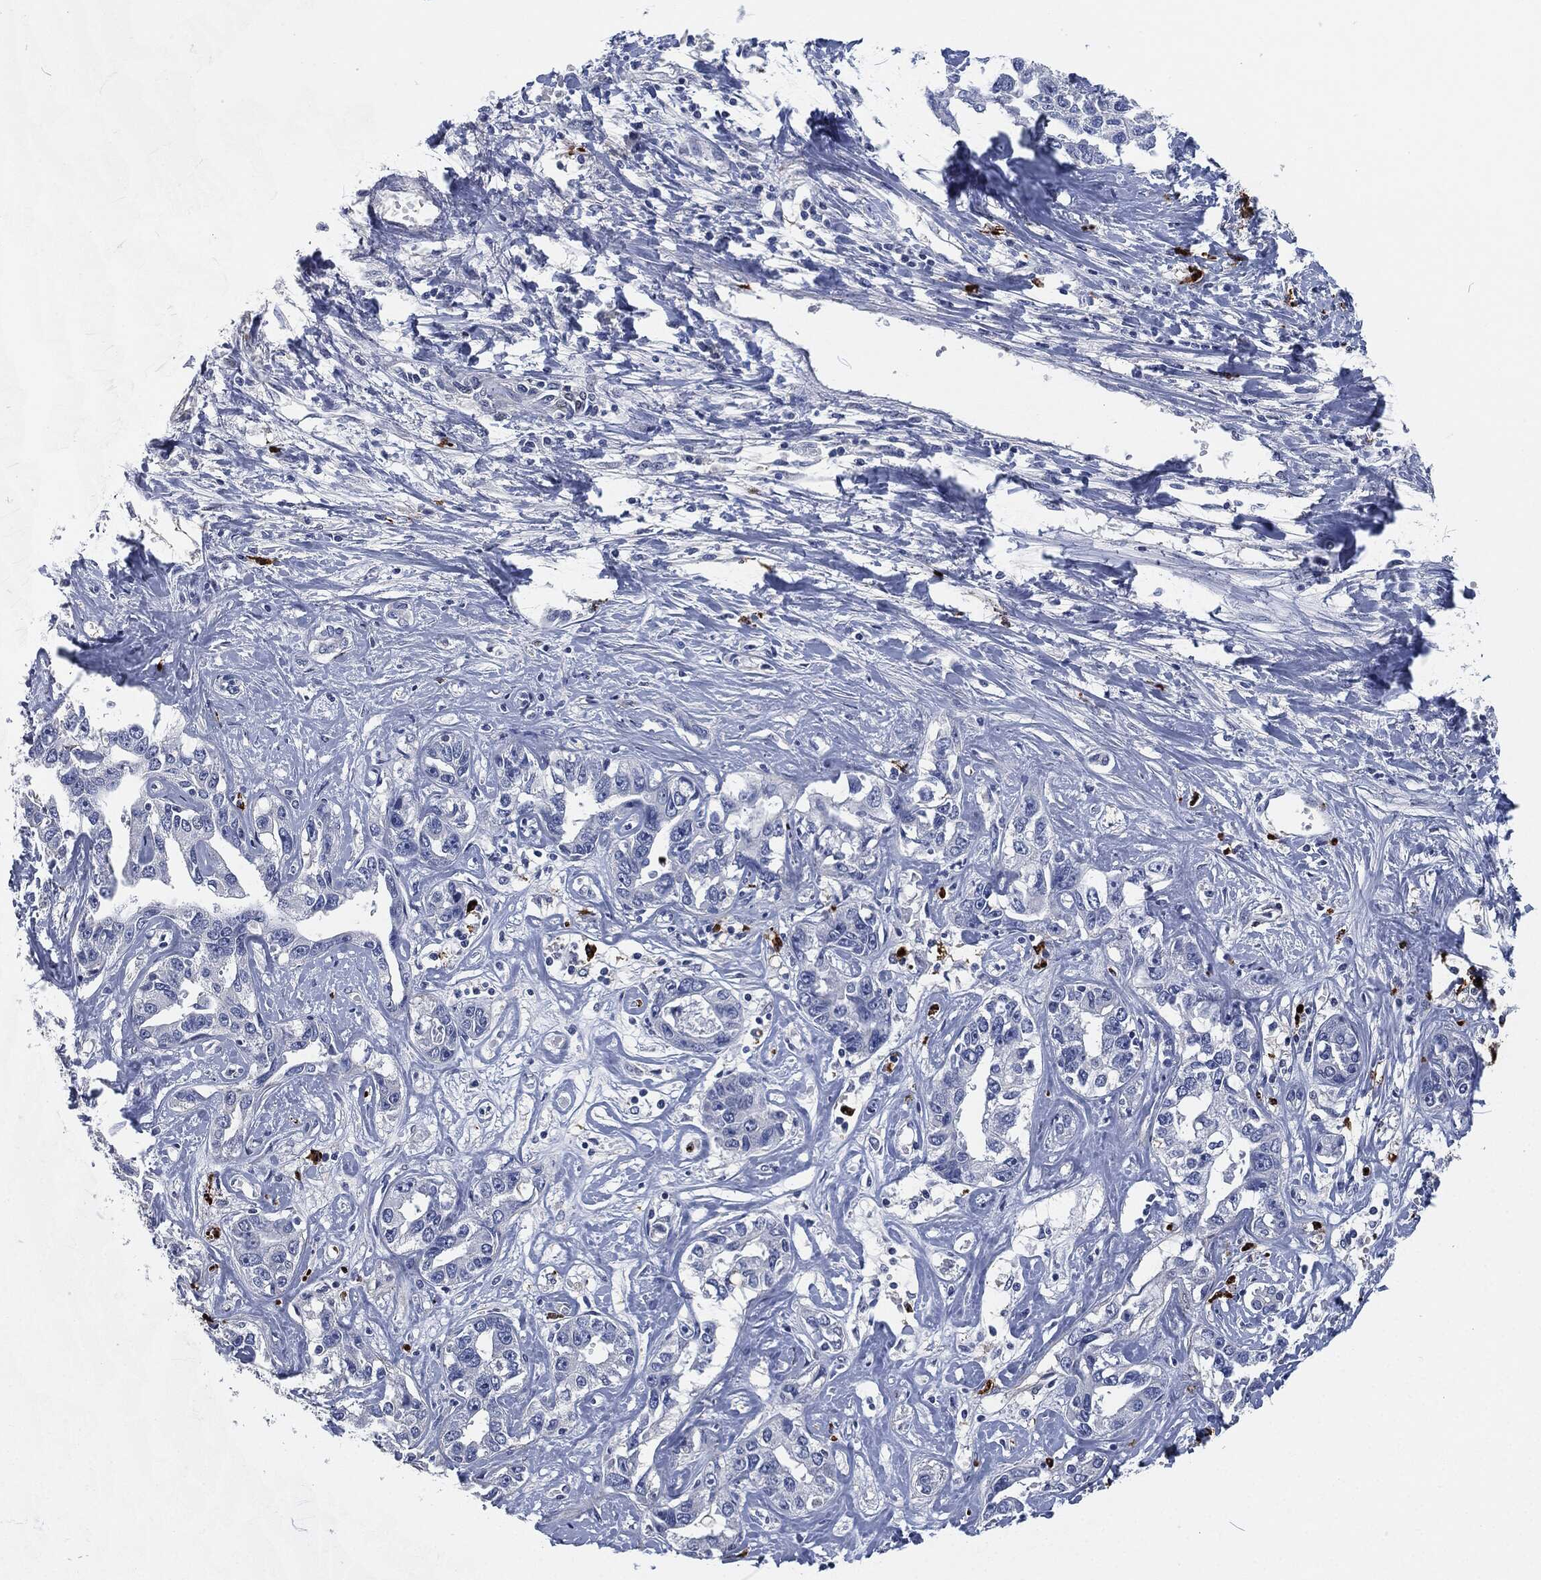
{"staining": {"intensity": "negative", "quantity": "none", "location": "none"}, "tissue": "liver cancer", "cell_type": "Tumor cells", "image_type": "cancer", "snomed": [{"axis": "morphology", "description": "Cholangiocarcinoma"}, {"axis": "topography", "description": "Liver"}], "caption": "The immunohistochemistry histopathology image has no significant positivity in tumor cells of liver cancer (cholangiocarcinoma) tissue. The staining is performed using DAB (3,3'-diaminobenzidine) brown chromogen with nuclei counter-stained in using hematoxylin.", "gene": "MPO", "patient": {"sex": "male", "age": 59}}